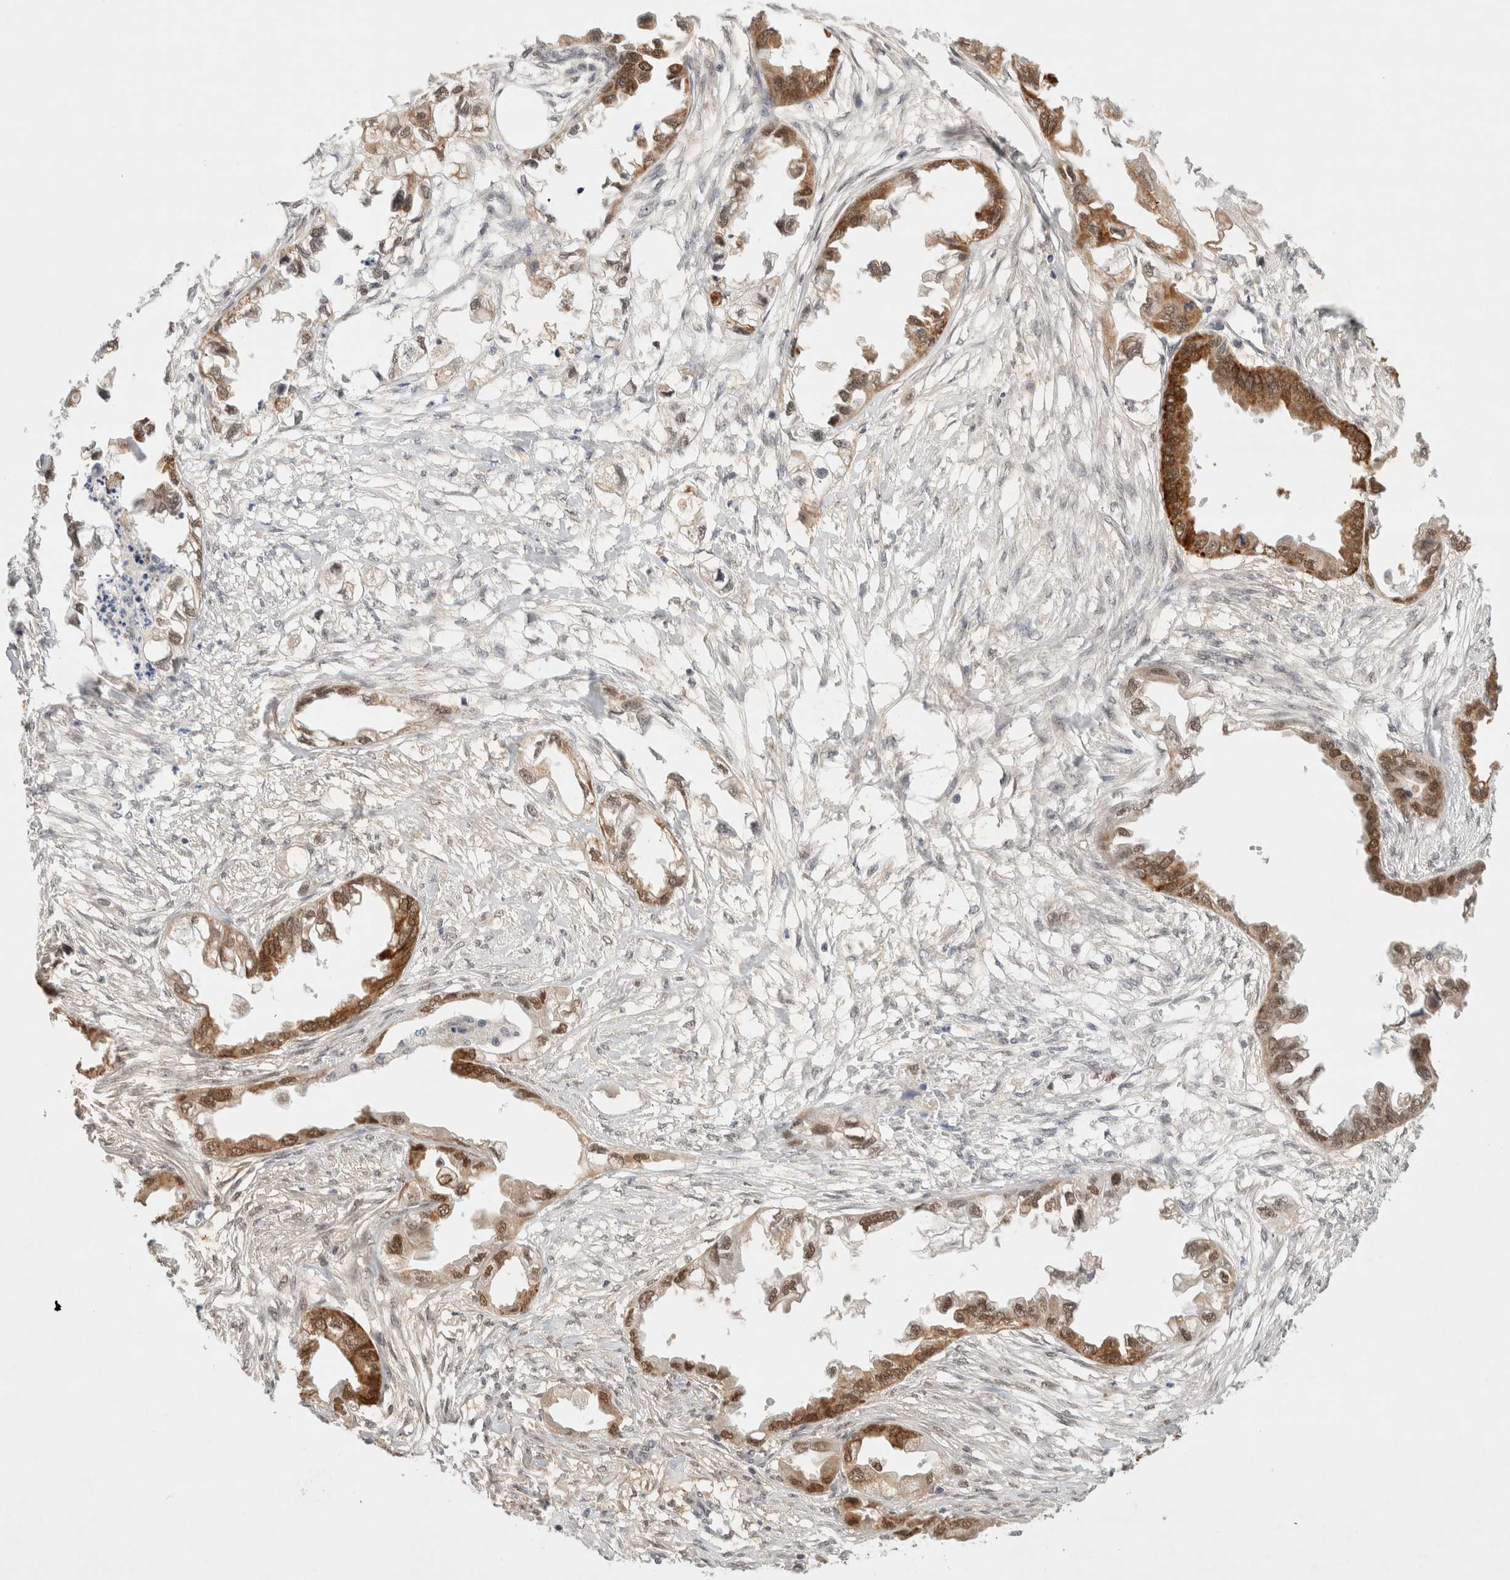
{"staining": {"intensity": "strong", "quantity": ">75%", "location": "cytoplasmic/membranous,nuclear"}, "tissue": "endometrial cancer", "cell_type": "Tumor cells", "image_type": "cancer", "snomed": [{"axis": "morphology", "description": "Adenocarcinoma, NOS"}, {"axis": "morphology", "description": "Adenocarcinoma, metastatic, NOS"}, {"axis": "topography", "description": "Adipose tissue"}, {"axis": "topography", "description": "Endometrium"}], "caption": "Tumor cells exhibit strong cytoplasmic/membranous and nuclear staining in about >75% of cells in metastatic adenocarcinoma (endometrial).", "gene": "GTF2I", "patient": {"sex": "female", "age": 67}}